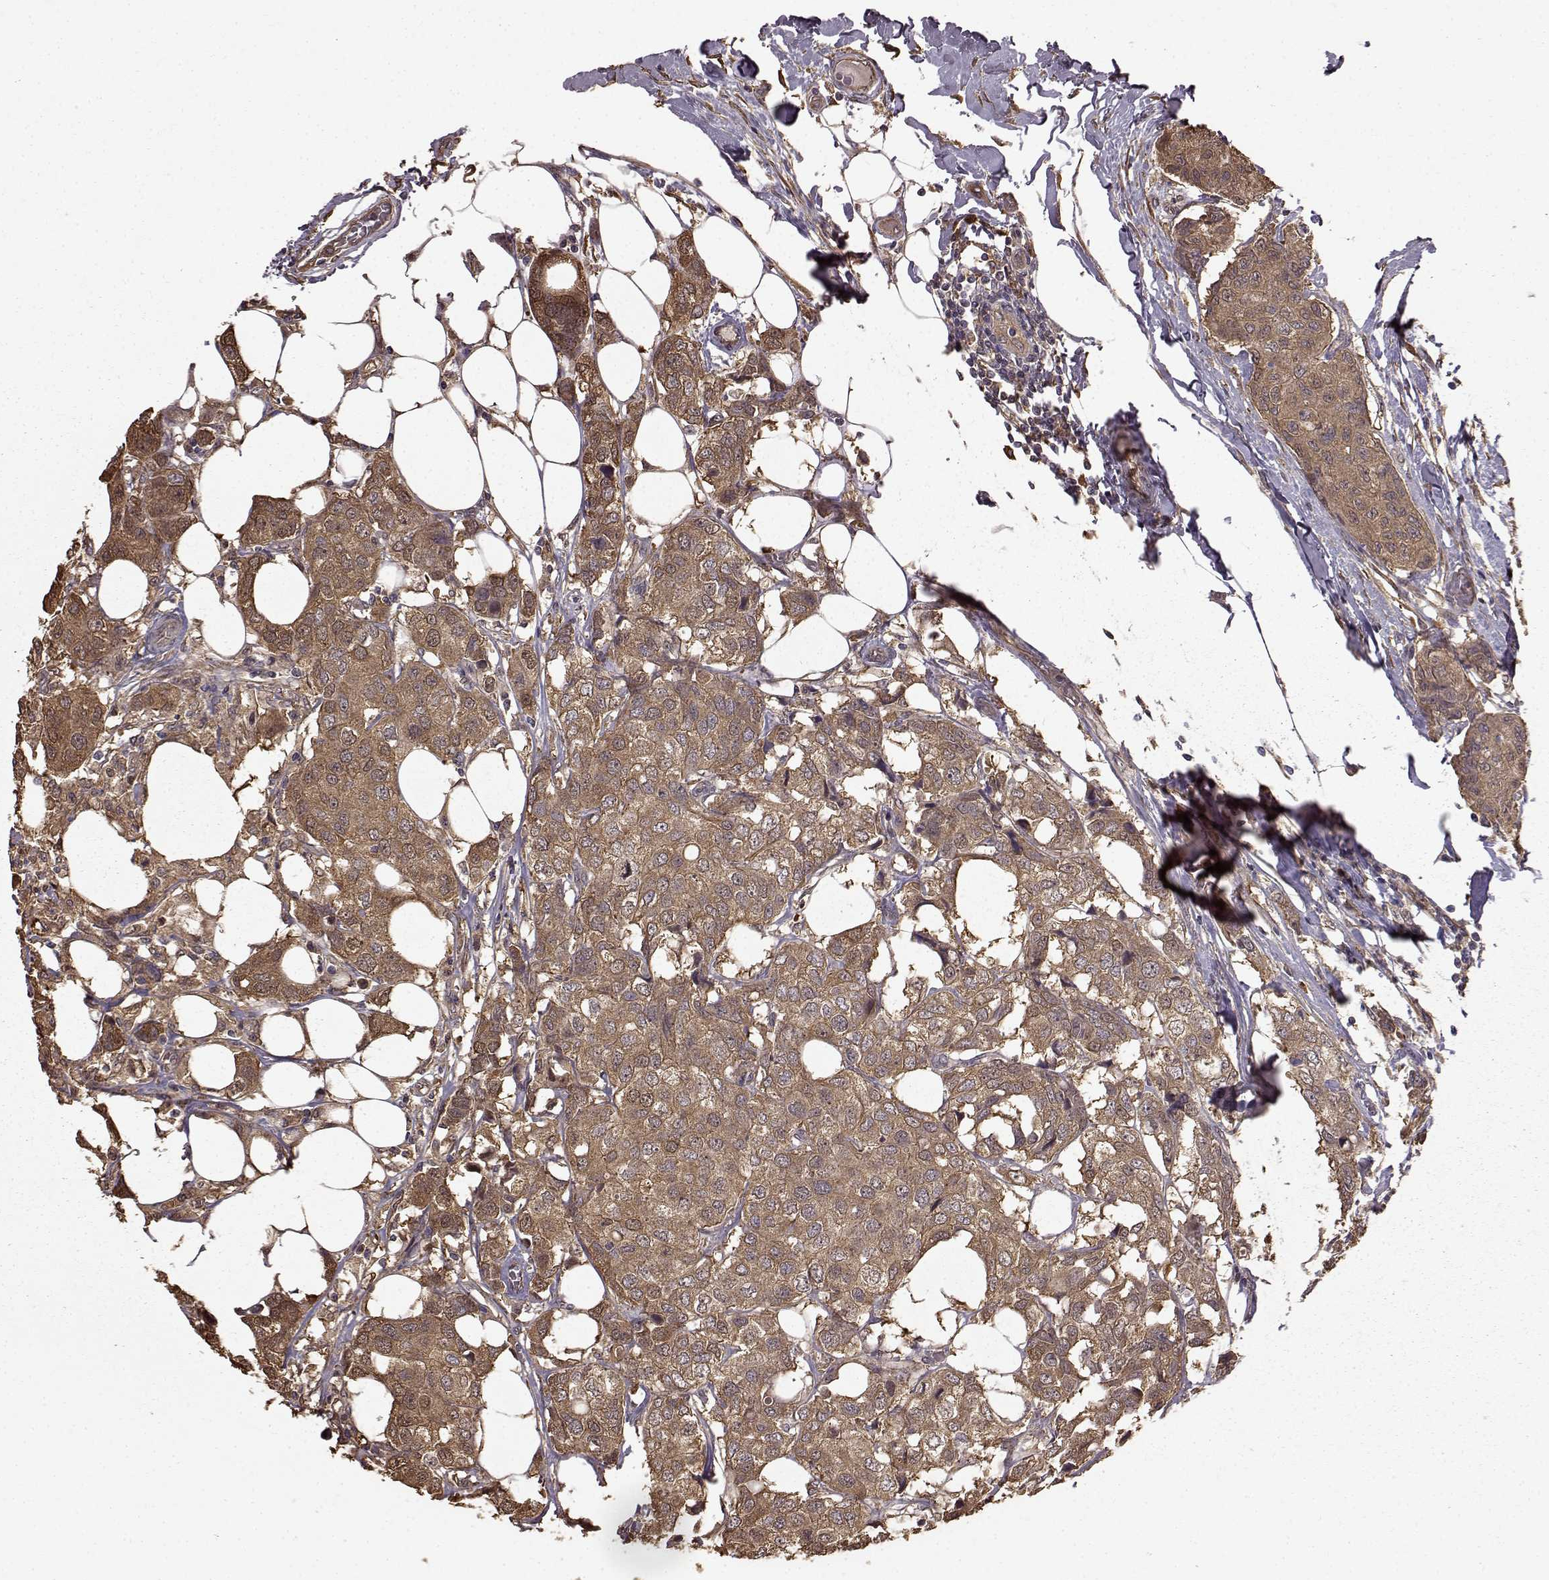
{"staining": {"intensity": "strong", "quantity": ">75%", "location": "cytoplasmic/membranous"}, "tissue": "breast cancer", "cell_type": "Tumor cells", "image_type": "cancer", "snomed": [{"axis": "morphology", "description": "Duct carcinoma"}, {"axis": "topography", "description": "Breast"}], "caption": "Protein expression analysis of human intraductal carcinoma (breast) reveals strong cytoplasmic/membranous staining in about >75% of tumor cells.", "gene": "NME1-NME2", "patient": {"sex": "female", "age": 80}}